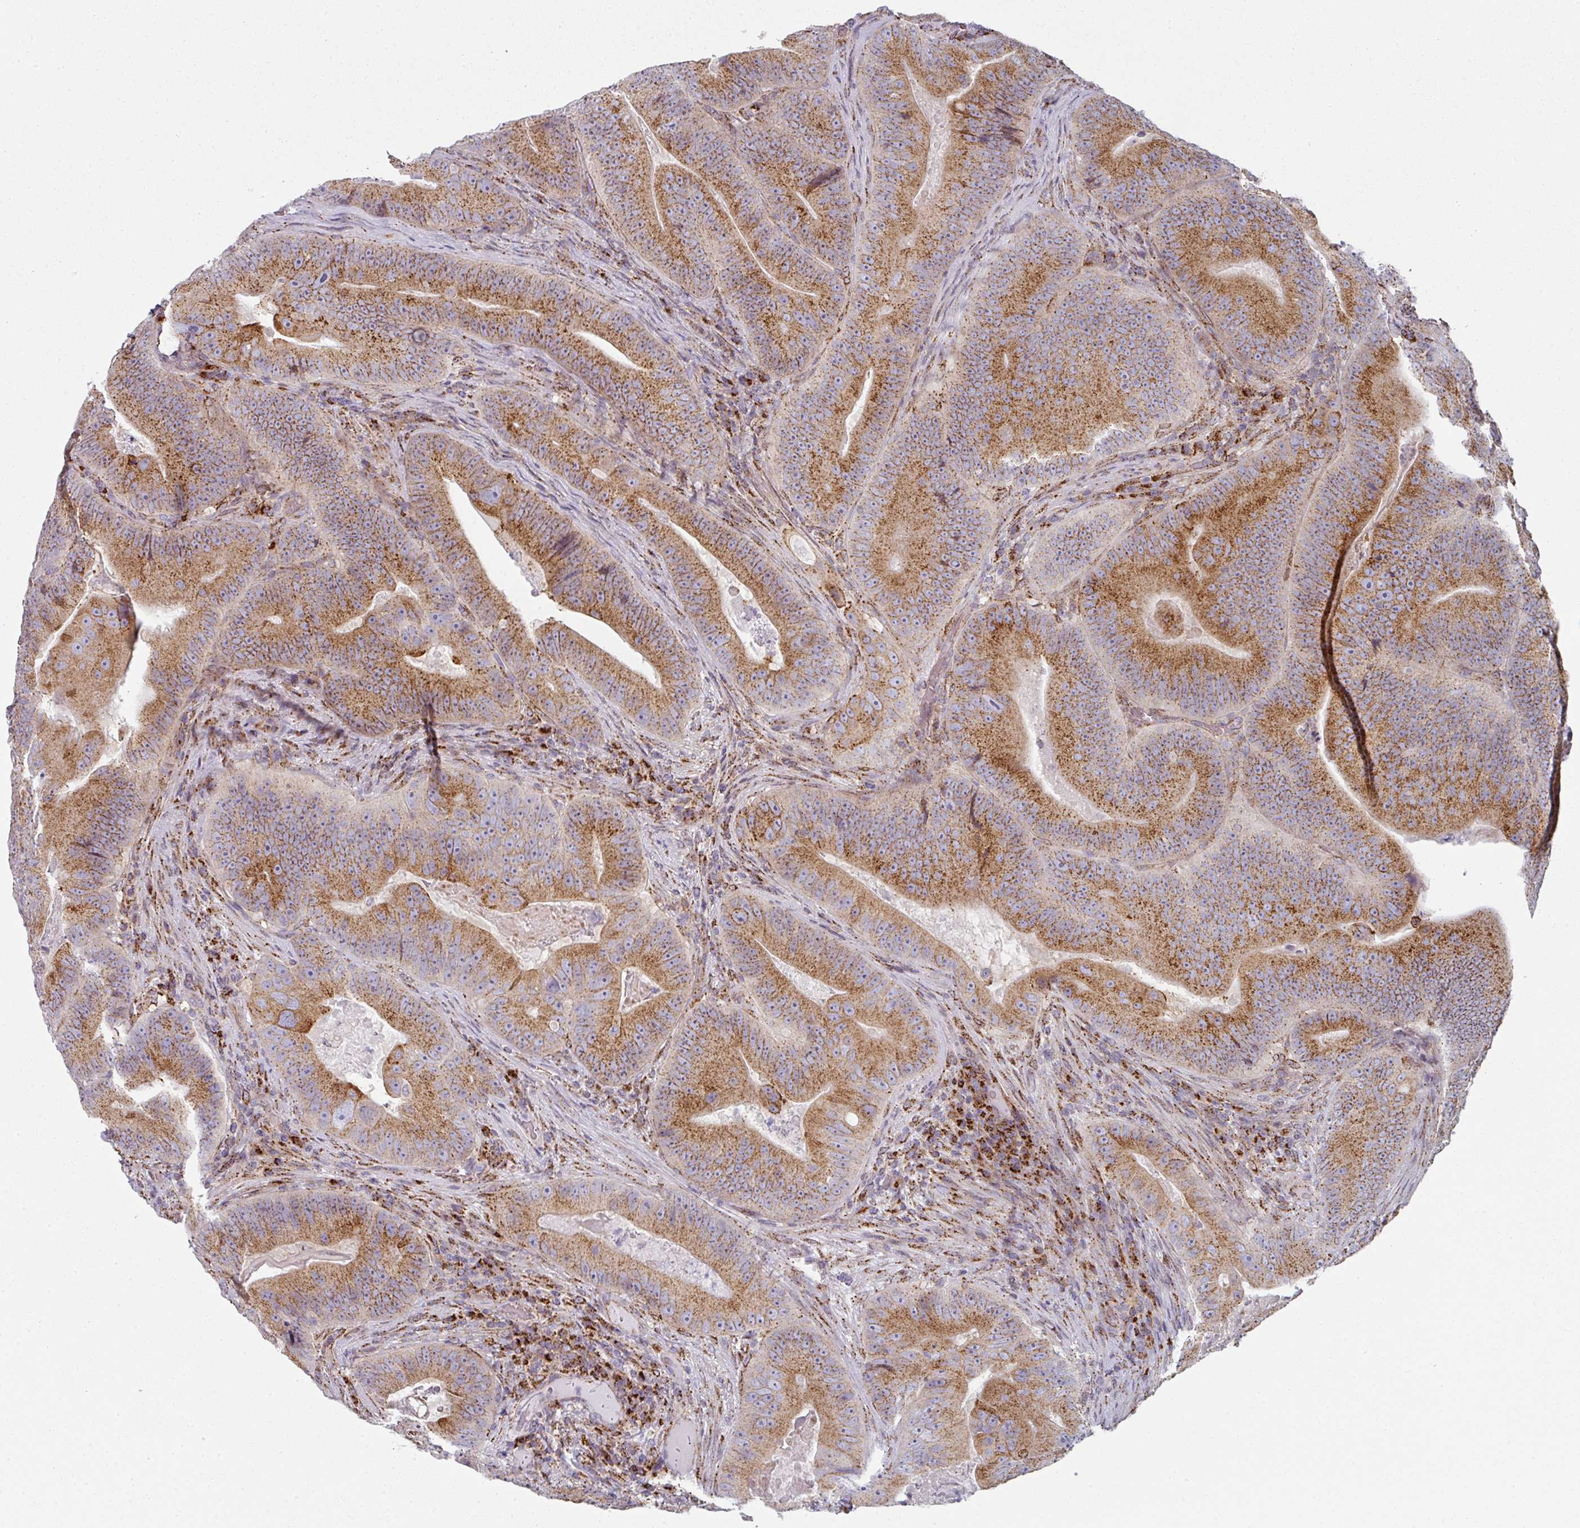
{"staining": {"intensity": "moderate", "quantity": ">75%", "location": "cytoplasmic/membranous"}, "tissue": "colorectal cancer", "cell_type": "Tumor cells", "image_type": "cancer", "snomed": [{"axis": "morphology", "description": "Adenocarcinoma, NOS"}, {"axis": "topography", "description": "Colon"}], "caption": "Protein staining shows moderate cytoplasmic/membranous staining in about >75% of tumor cells in colorectal cancer.", "gene": "CCDC85B", "patient": {"sex": "female", "age": 86}}